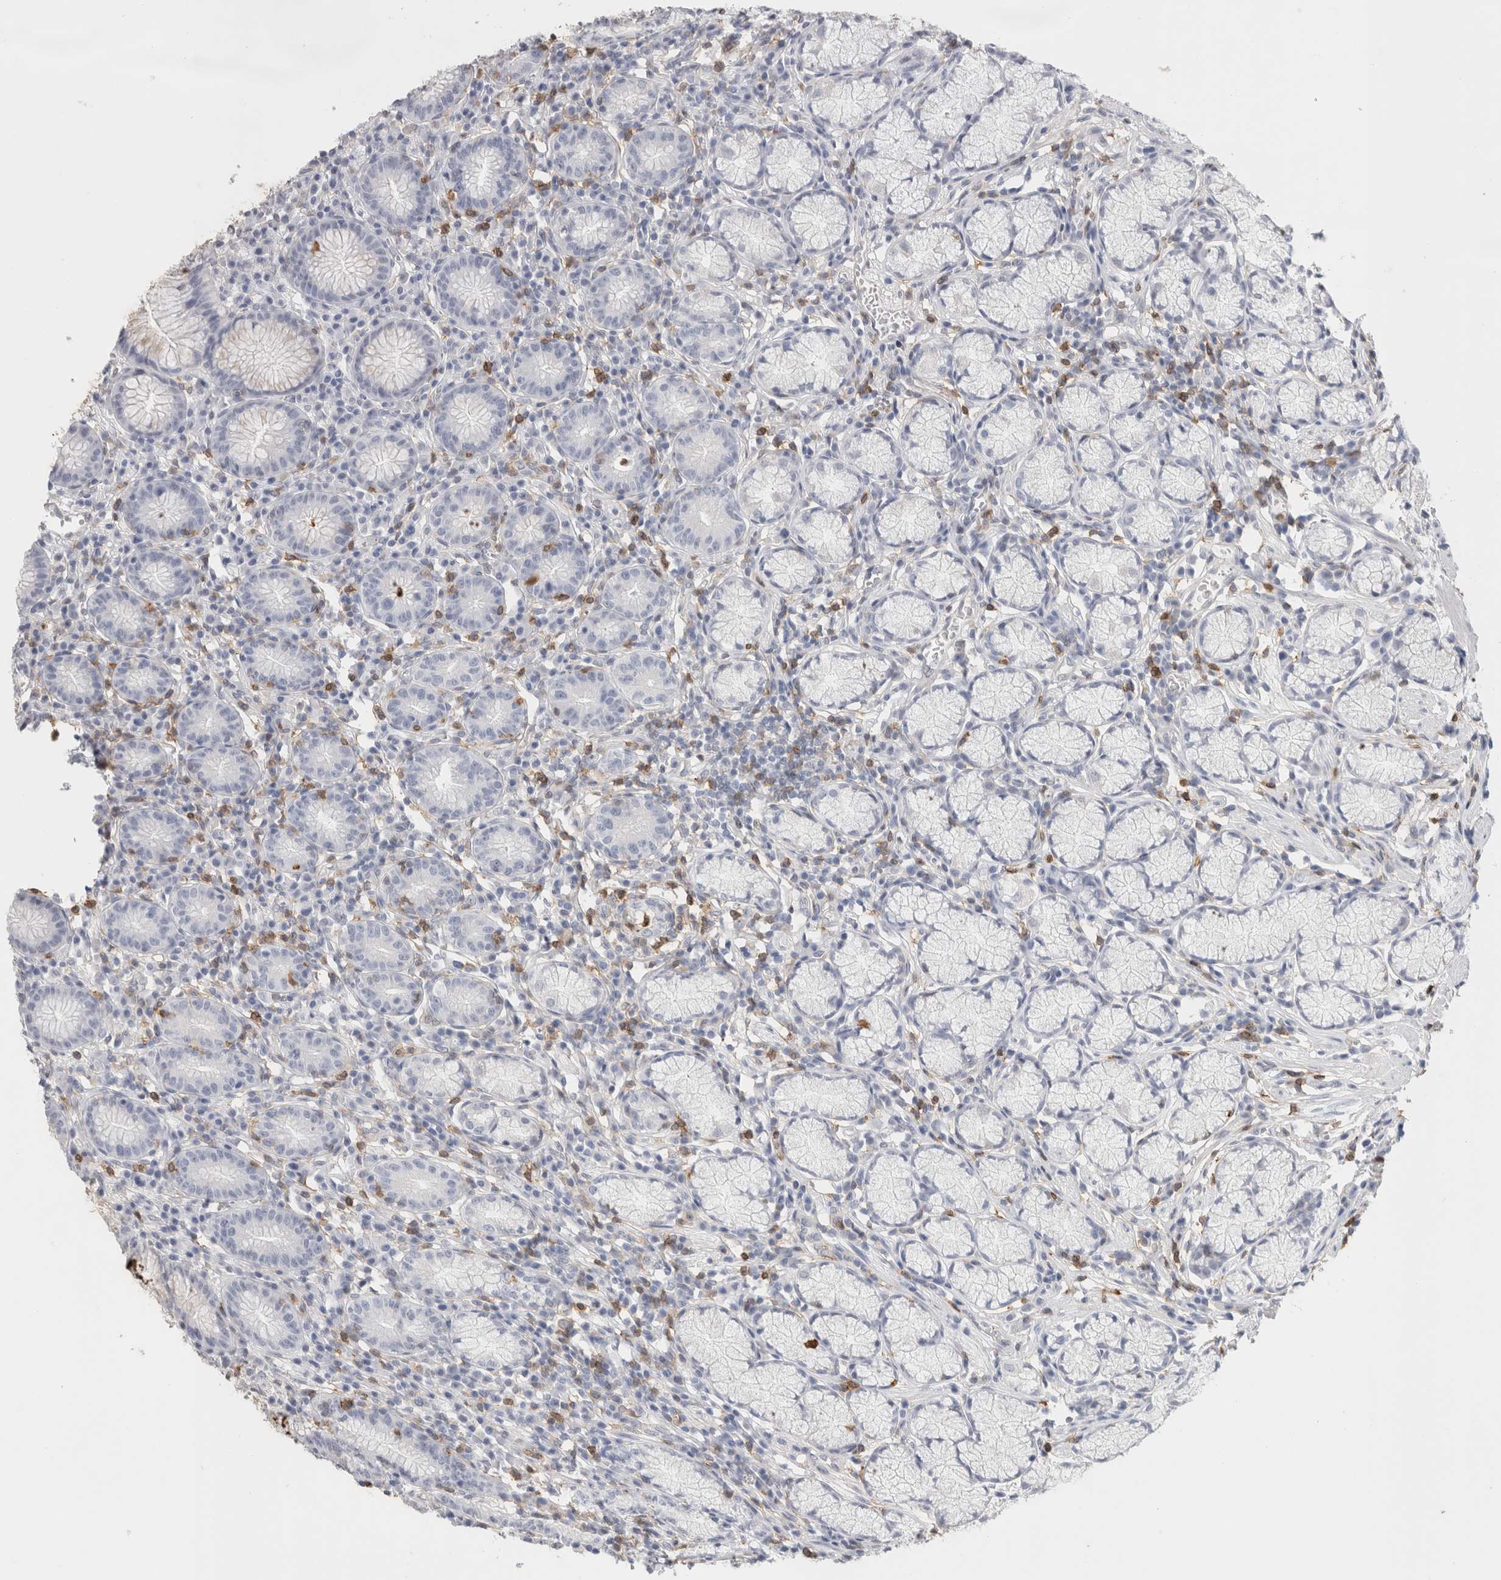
{"staining": {"intensity": "negative", "quantity": "none", "location": "none"}, "tissue": "stomach", "cell_type": "Glandular cells", "image_type": "normal", "snomed": [{"axis": "morphology", "description": "Normal tissue, NOS"}, {"axis": "topography", "description": "Stomach"}], "caption": "Immunohistochemical staining of benign stomach shows no significant staining in glandular cells.", "gene": "P2RY2", "patient": {"sex": "male", "age": 55}}